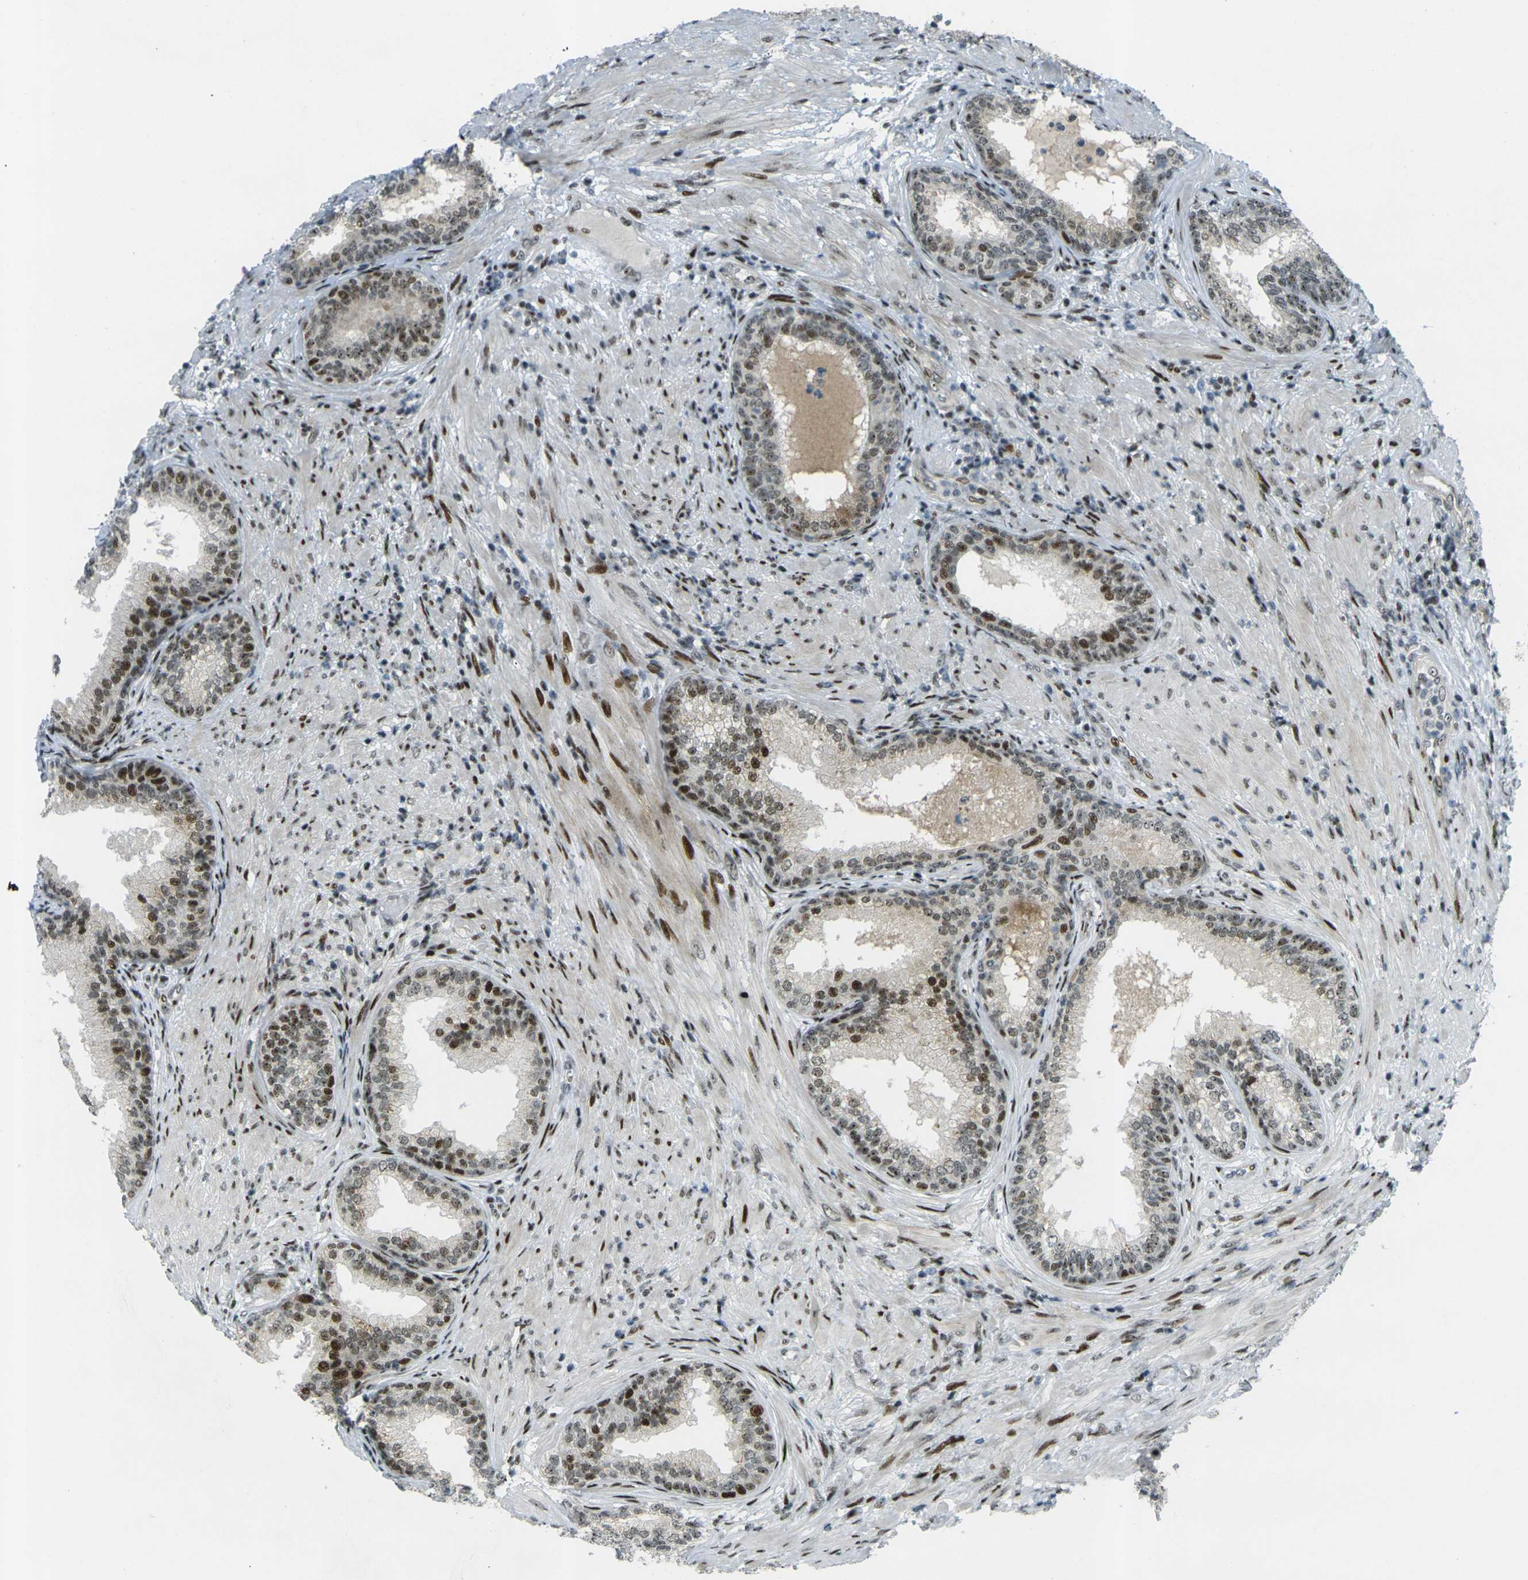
{"staining": {"intensity": "strong", "quantity": ">75%", "location": "nuclear"}, "tissue": "prostate", "cell_type": "Glandular cells", "image_type": "normal", "snomed": [{"axis": "morphology", "description": "Normal tissue, NOS"}, {"axis": "topography", "description": "Prostate"}], "caption": "Immunohistochemical staining of unremarkable human prostate exhibits strong nuclear protein expression in approximately >75% of glandular cells.", "gene": "UBE2C", "patient": {"sex": "male", "age": 76}}